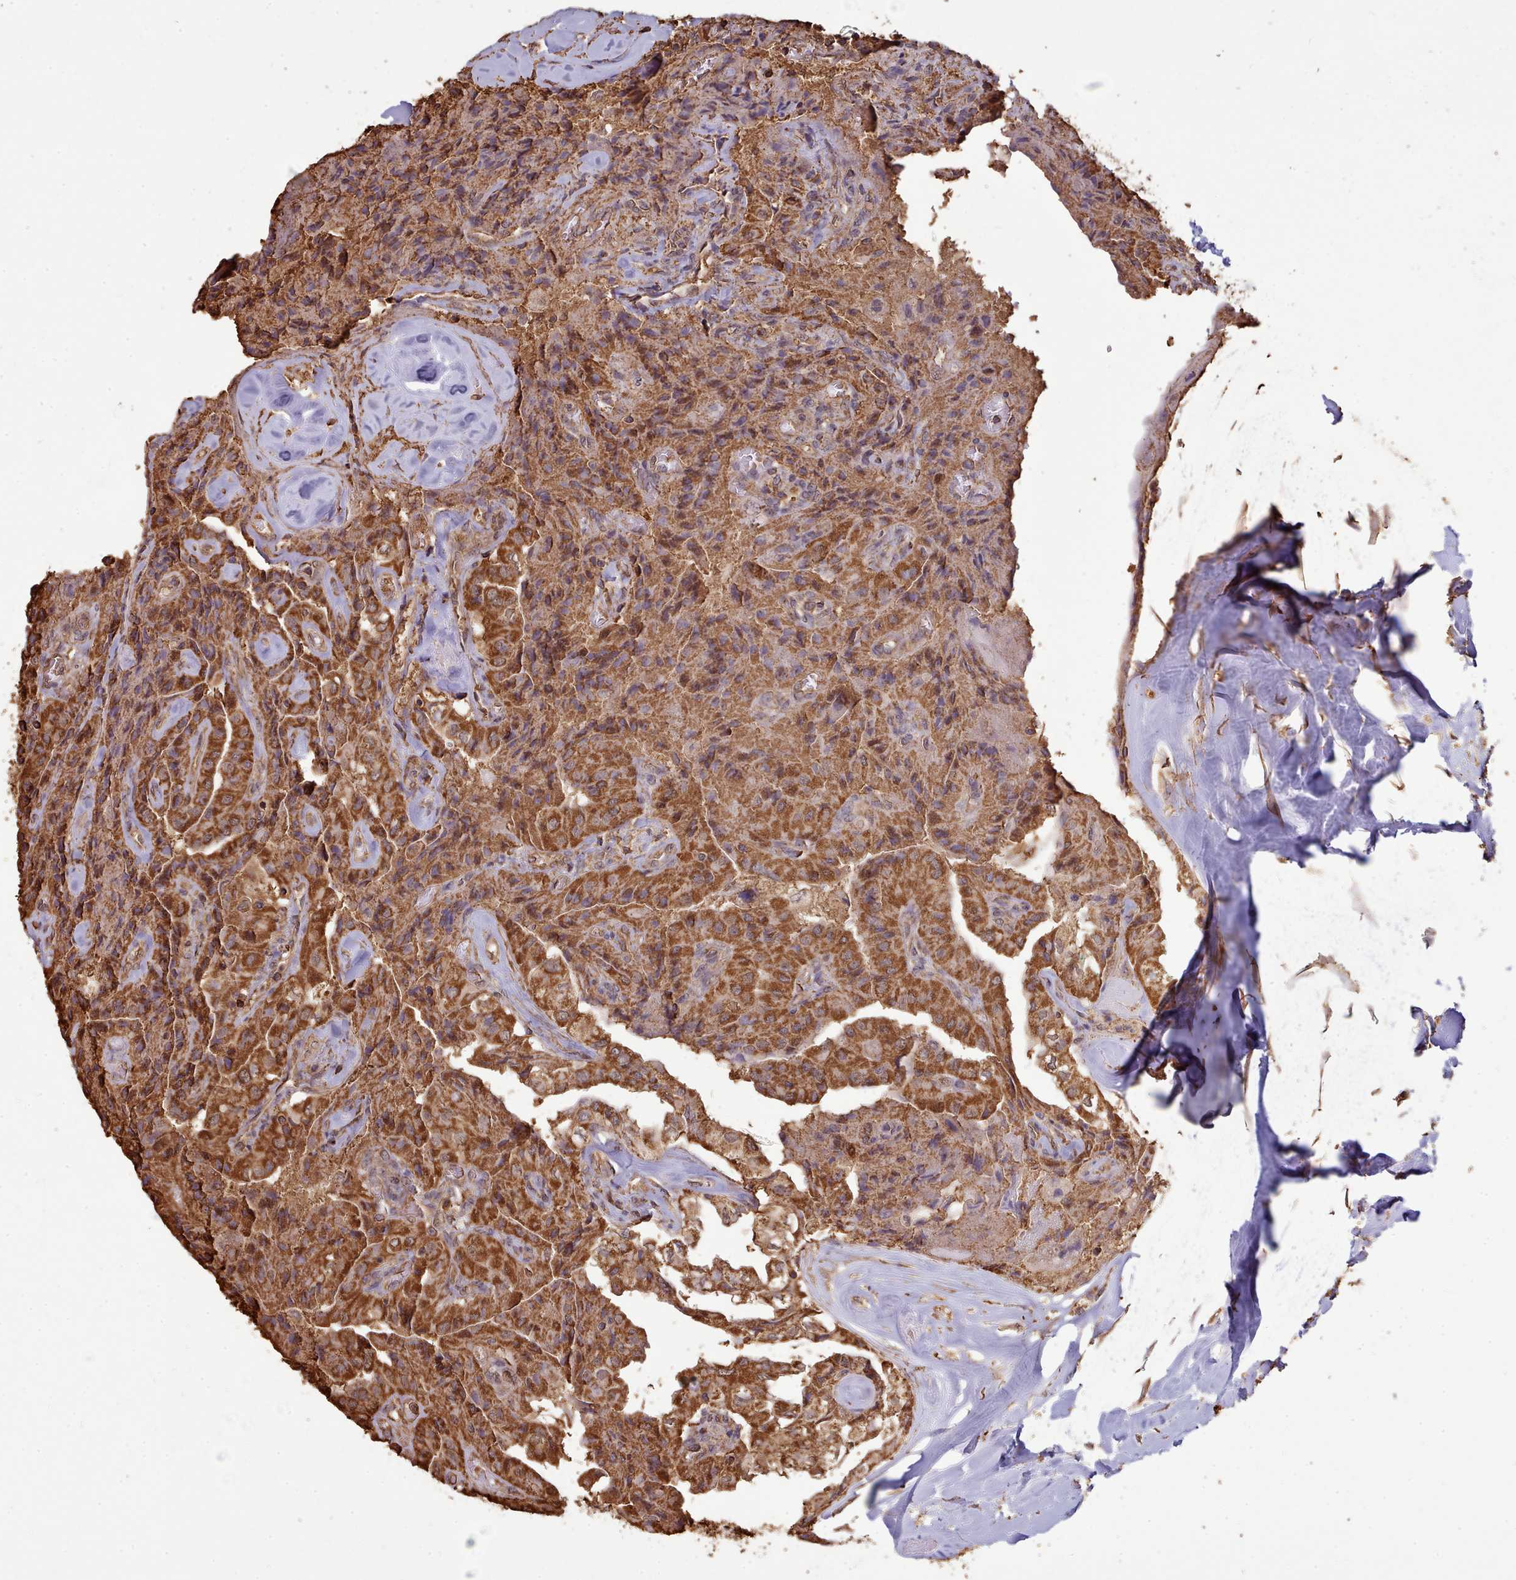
{"staining": {"intensity": "strong", "quantity": ">75%", "location": "cytoplasmic/membranous"}, "tissue": "thyroid cancer", "cell_type": "Tumor cells", "image_type": "cancer", "snomed": [{"axis": "morphology", "description": "Normal tissue, NOS"}, {"axis": "morphology", "description": "Papillary adenocarcinoma, NOS"}, {"axis": "topography", "description": "Thyroid gland"}], "caption": "Papillary adenocarcinoma (thyroid) stained with DAB (3,3'-diaminobenzidine) IHC demonstrates high levels of strong cytoplasmic/membranous staining in approximately >75% of tumor cells.", "gene": "METRN", "patient": {"sex": "female", "age": 59}}